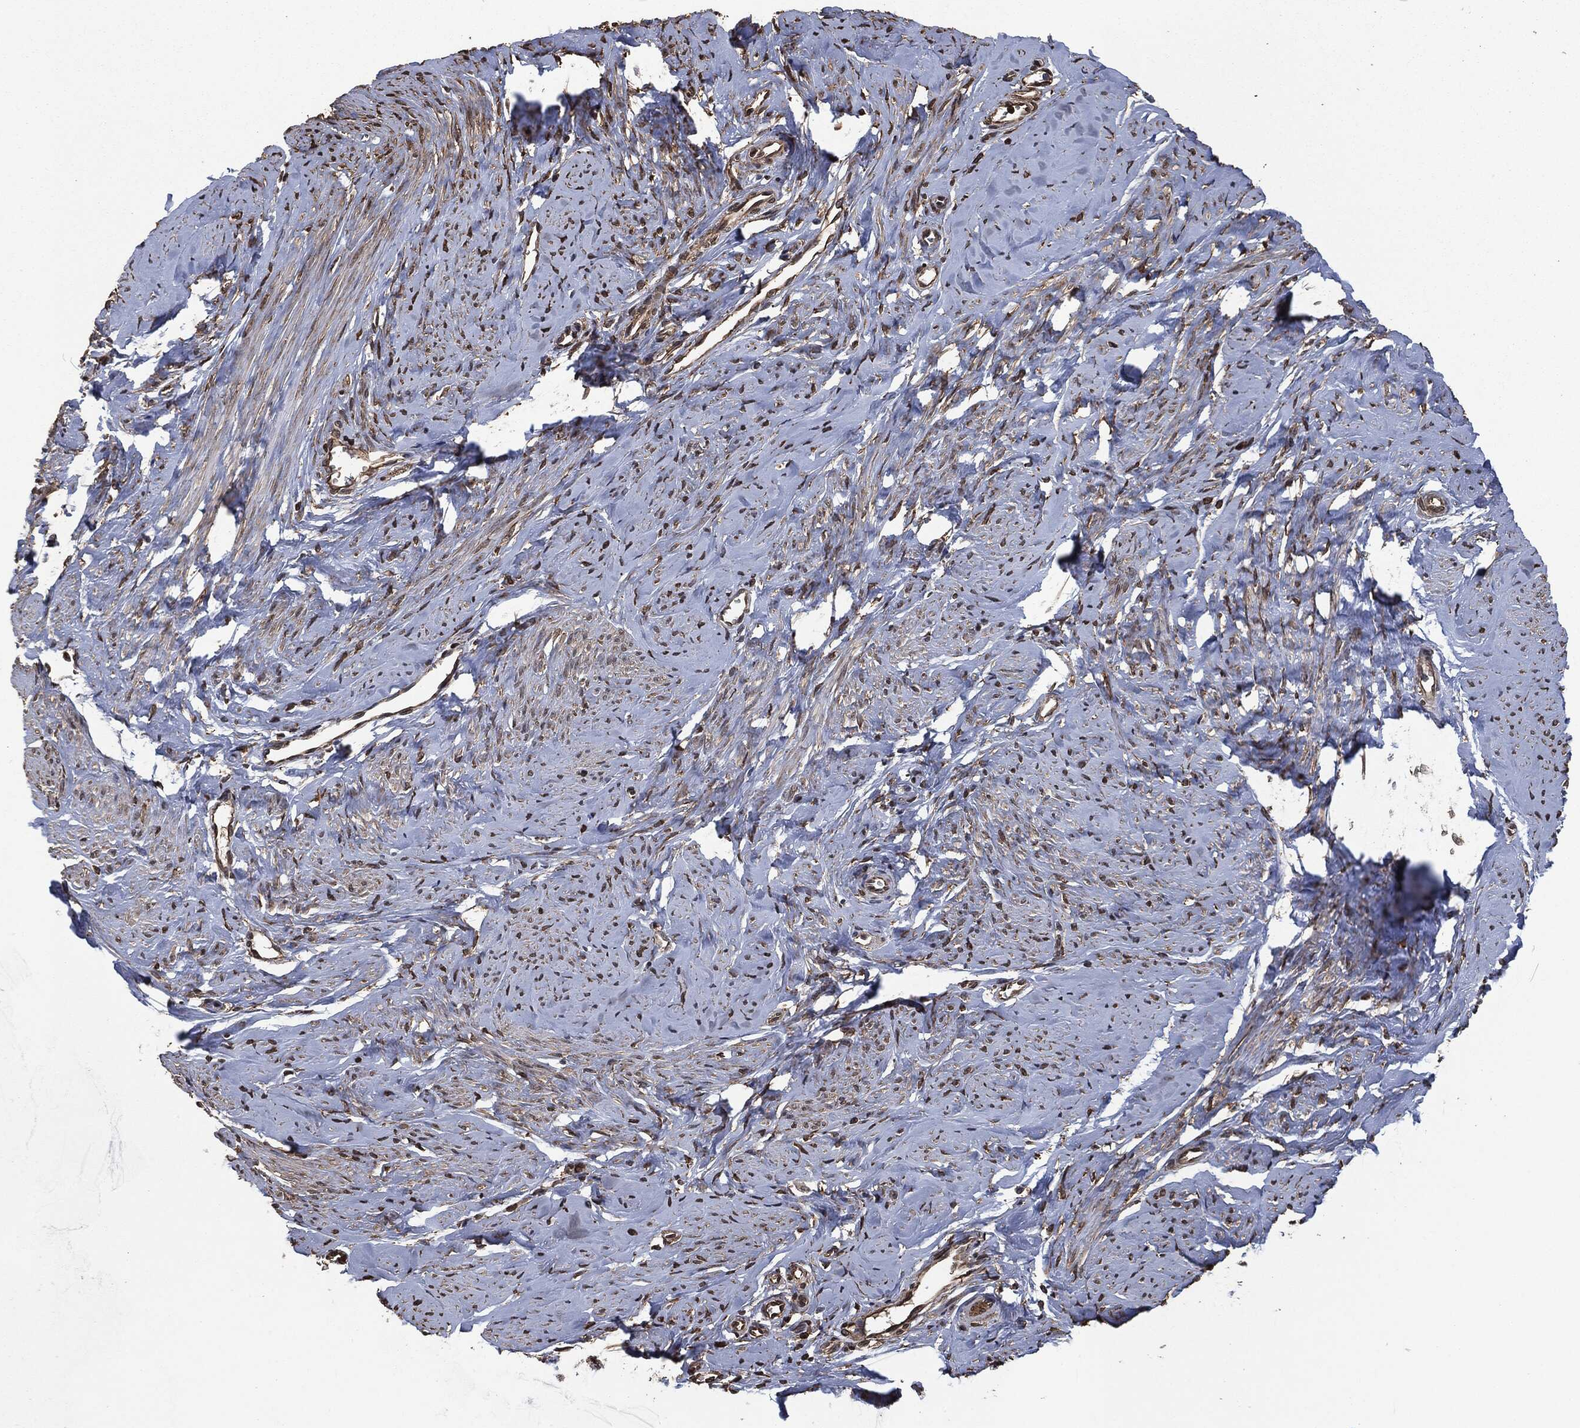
{"staining": {"intensity": "negative", "quantity": "none", "location": "none"}, "tissue": "smooth muscle", "cell_type": "Smooth muscle cells", "image_type": "normal", "snomed": [{"axis": "morphology", "description": "Normal tissue, NOS"}, {"axis": "topography", "description": "Smooth muscle"}], "caption": "Smooth muscle cells are negative for protein expression in normal human smooth muscle. (DAB IHC, high magnification).", "gene": "PRDX4", "patient": {"sex": "female", "age": 48}}